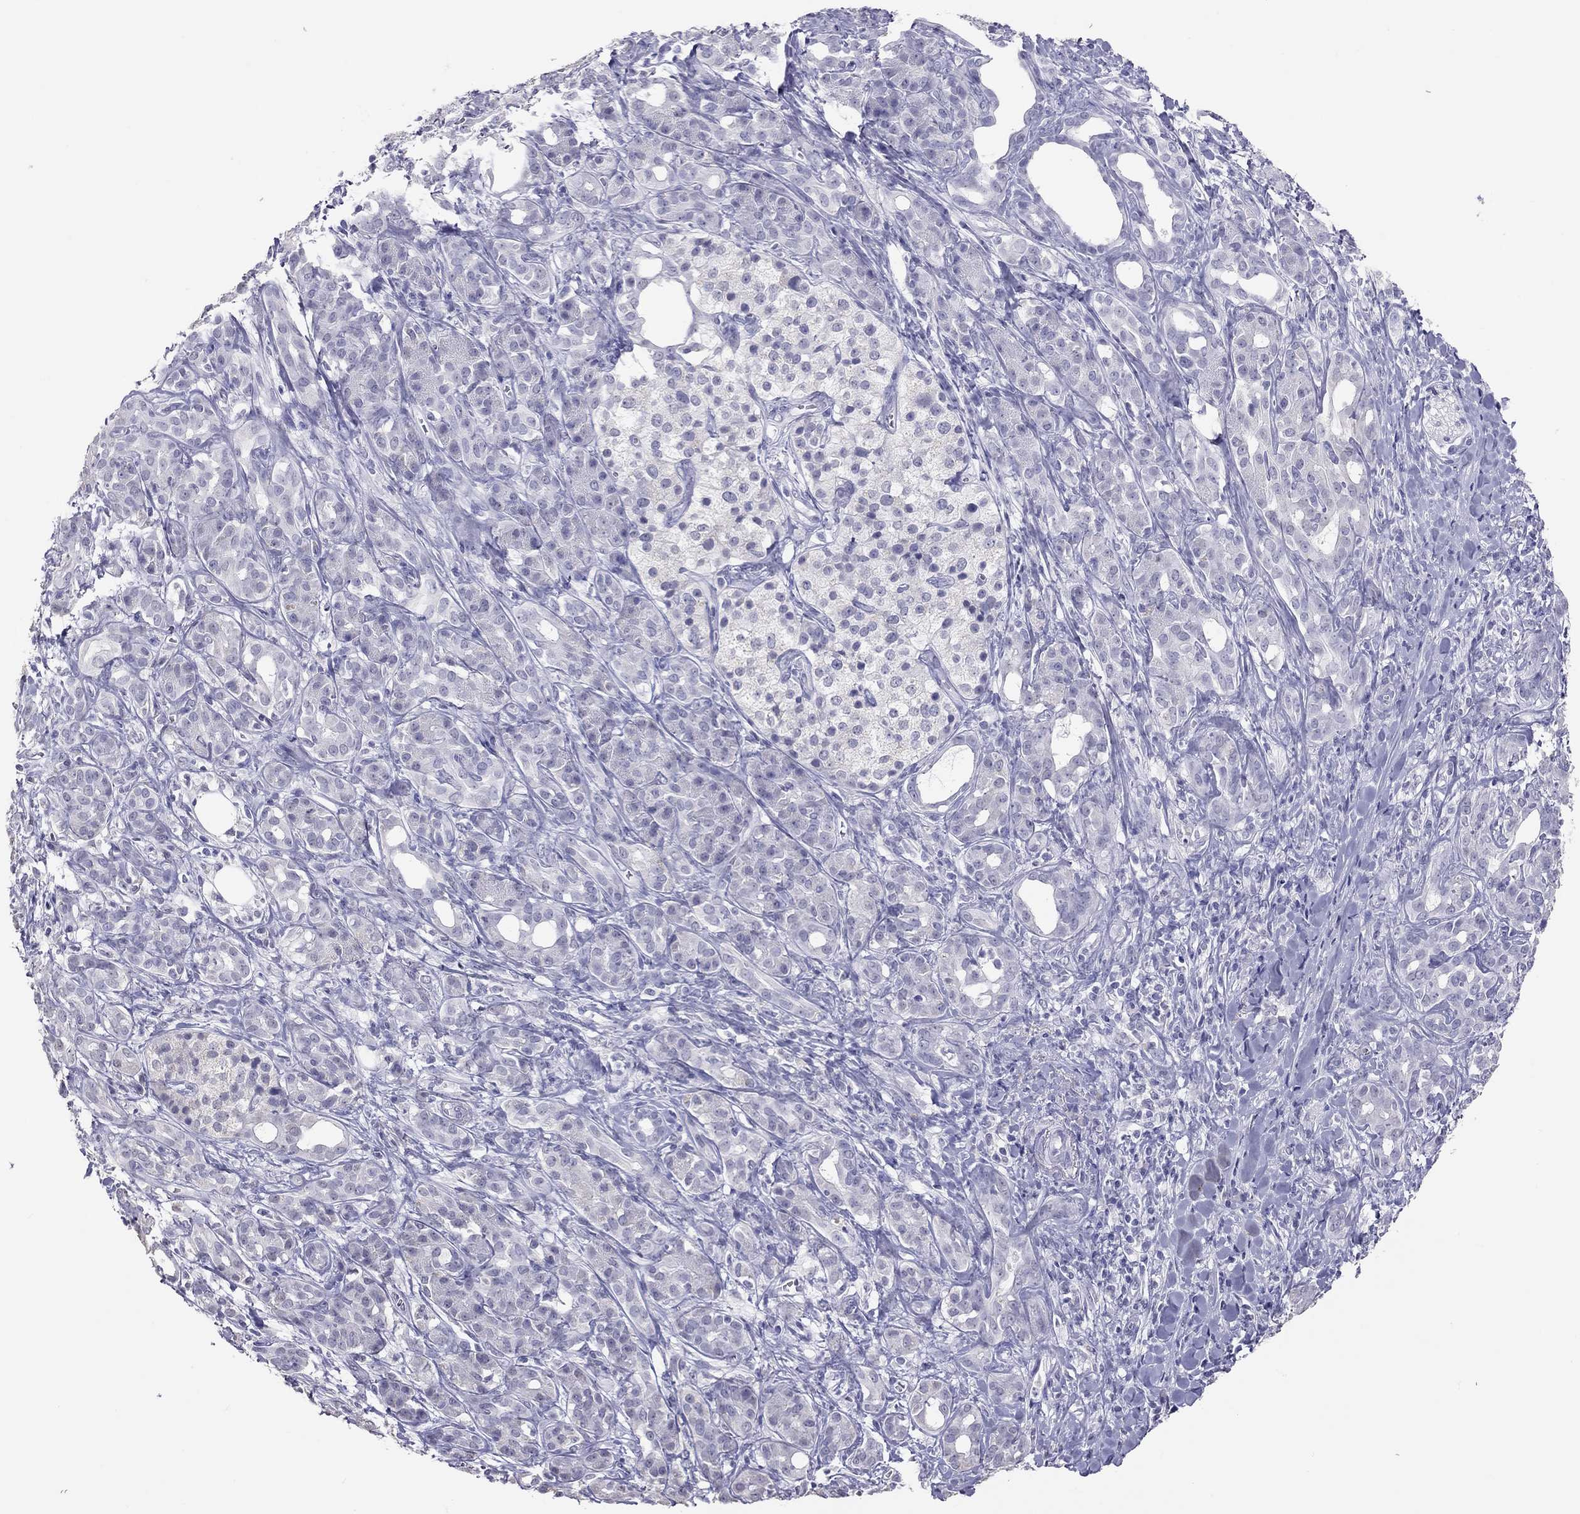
{"staining": {"intensity": "negative", "quantity": "none", "location": "none"}, "tissue": "pancreatic cancer", "cell_type": "Tumor cells", "image_type": "cancer", "snomed": [{"axis": "morphology", "description": "Adenocarcinoma, NOS"}, {"axis": "topography", "description": "Pancreas"}], "caption": "Tumor cells show no significant protein expression in pancreatic adenocarcinoma.", "gene": "PSMB11", "patient": {"sex": "male", "age": 61}}